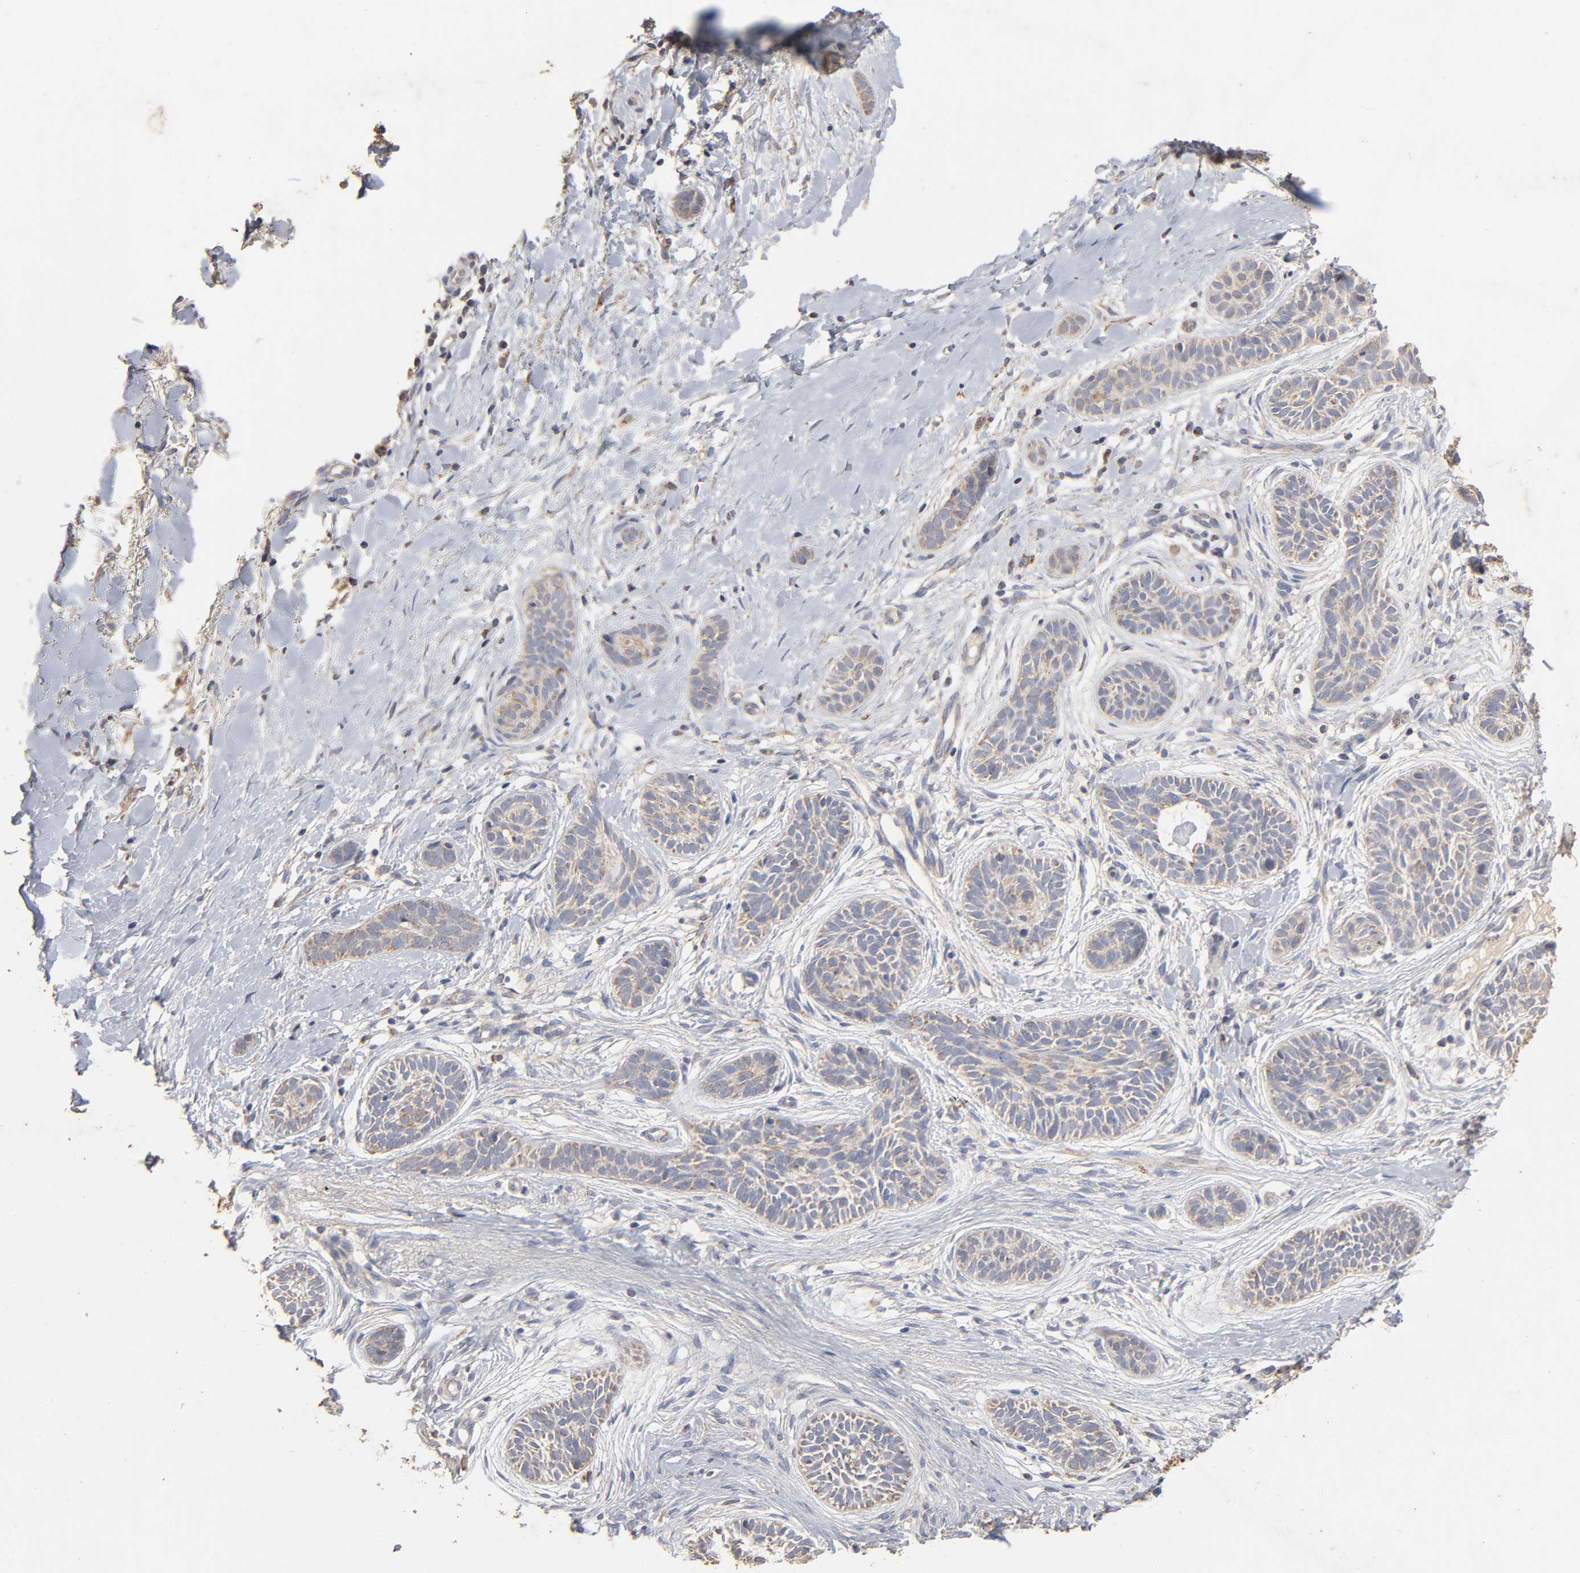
{"staining": {"intensity": "weak", "quantity": ">75%", "location": "cytoplasmic/membranous"}, "tissue": "skin cancer", "cell_type": "Tumor cells", "image_type": "cancer", "snomed": [{"axis": "morphology", "description": "Normal tissue, NOS"}, {"axis": "morphology", "description": "Basal cell carcinoma"}, {"axis": "topography", "description": "Skin"}], "caption": "Tumor cells exhibit weak cytoplasmic/membranous expression in about >75% of cells in skin basal cell carcinoma. Nuclei are stained in blue.", "gene": "CYCS", "patient": {"sex": "male", "age": 63}}